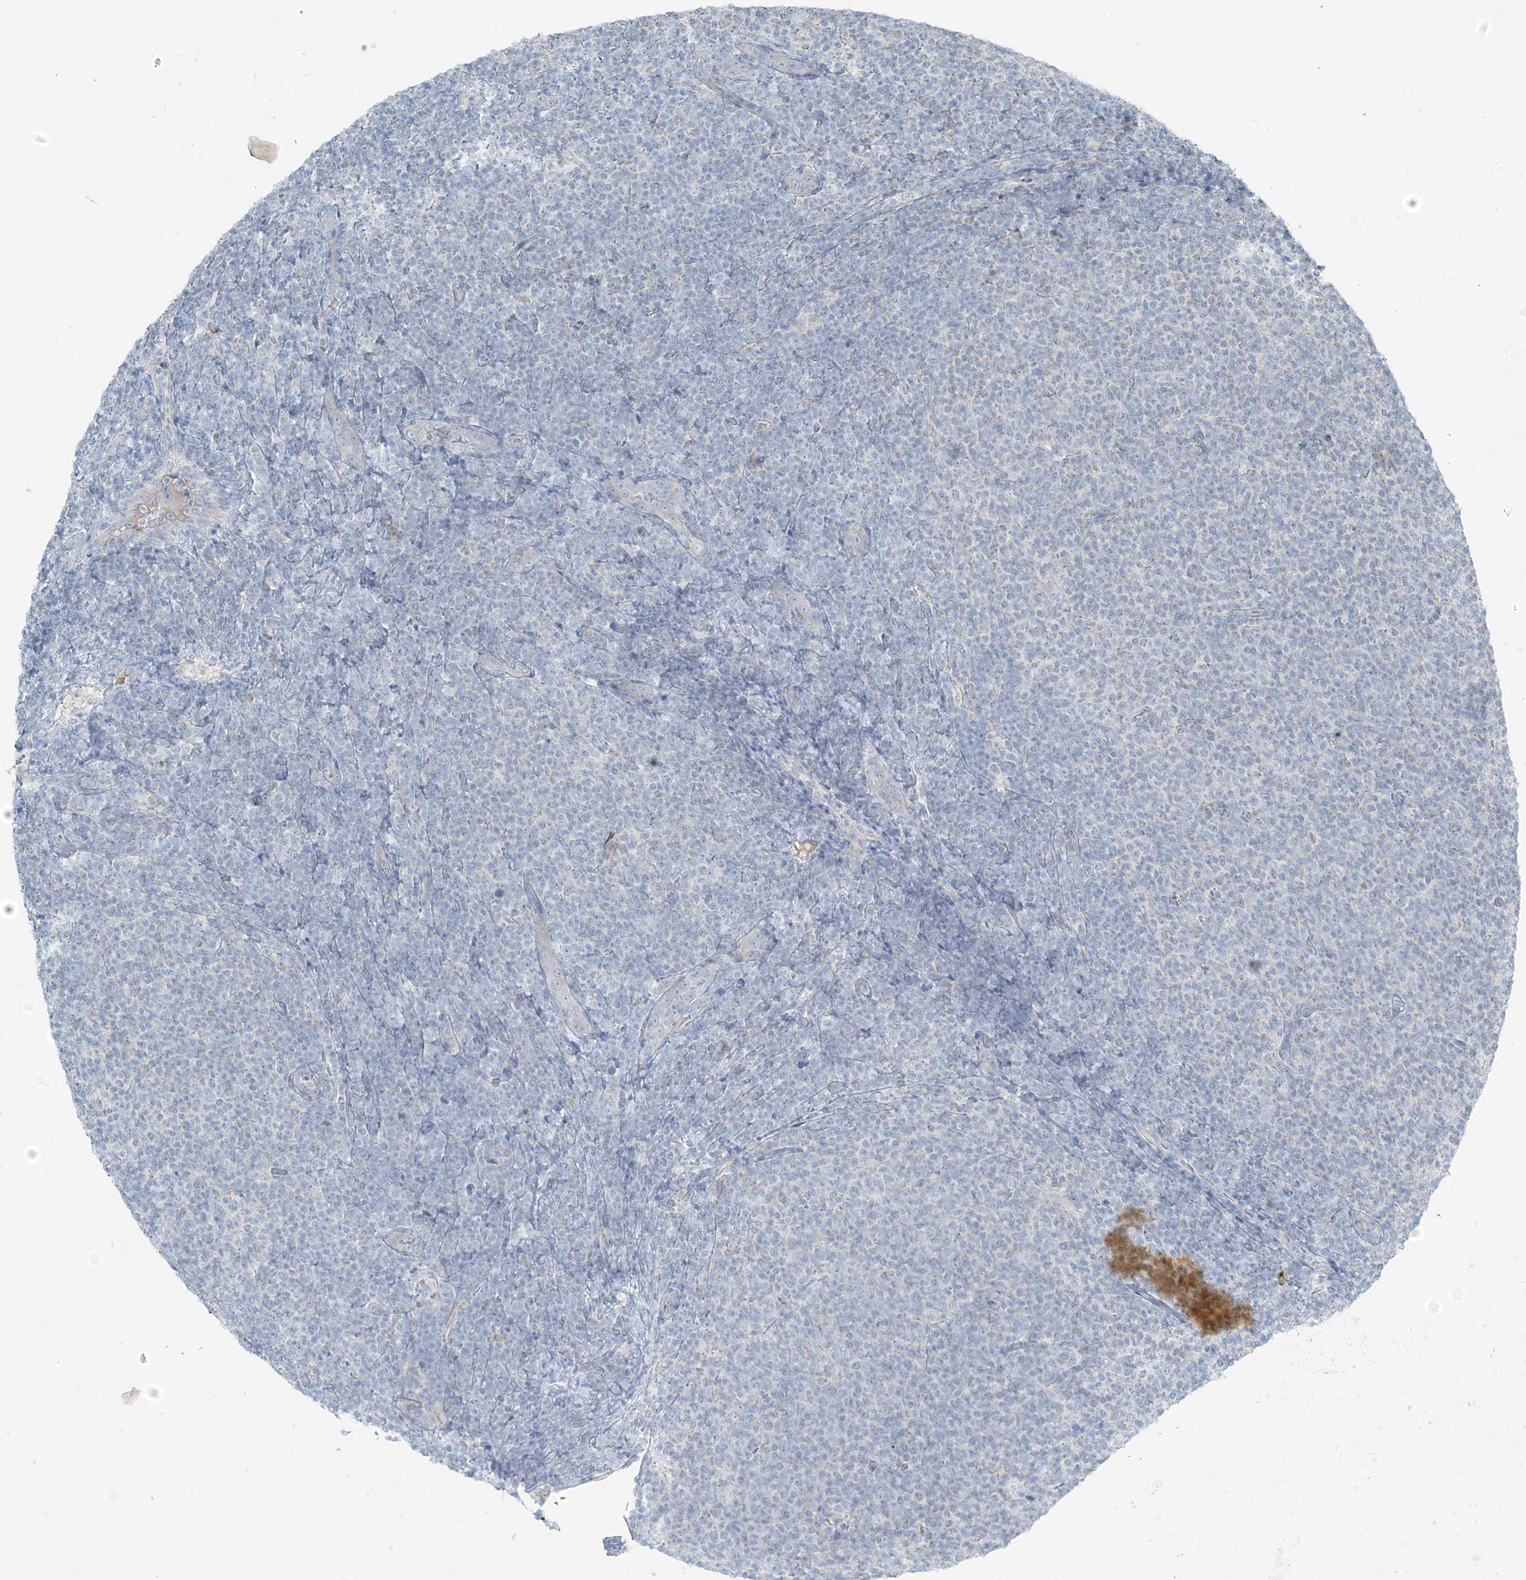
{"staining": {"intensity": "negative", "quantity": "none", "location": "none"}, "tissue": "lymphoma", "cell_type": "Tumor cells", "image_type": "cancer", "snomed": [{"axis": "morphology", "description": "Malignant lymphoma, non-Hodgkin's type, Low grade"}, {"axis": "topography", "description": "Lymph node"}], "caption": "Immunohistochemistry (IHC) of lymphoma exhibits no positivity in tumor cells.", "gene": "FAM131C", "patient": {"sex": "male", "age": 66}}